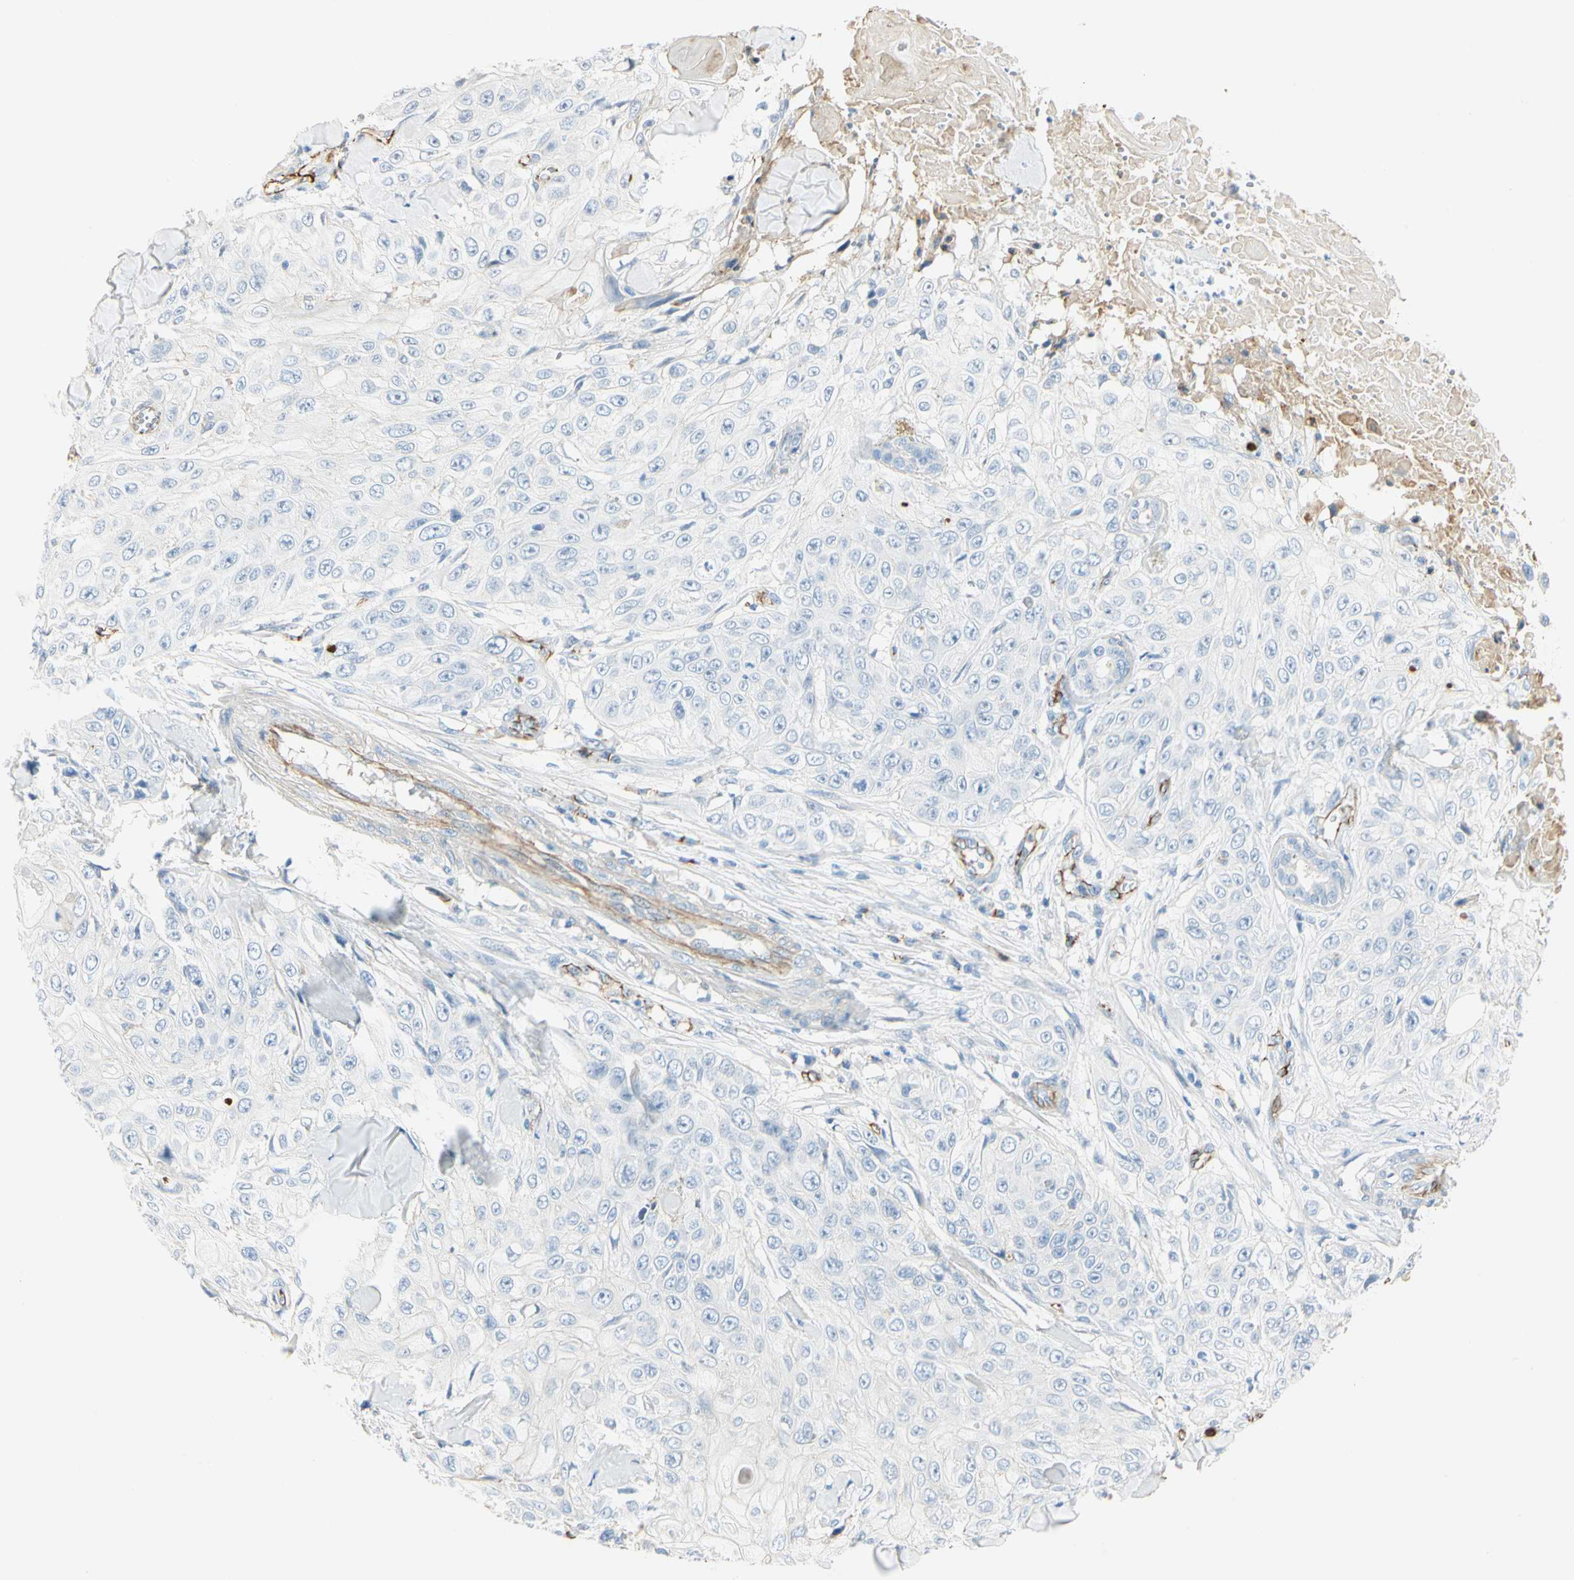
{"staining": {"intensity": "weak", "quantity": "<25%", "location": "cytoplasmic/membranous"}, "tissue": "skin cancer", "cell_type": "Tumor cells", "image_type": "cancer", "snomed": [{"axis": "morphology", "description": "Squamous cell carcinoma, NOS"}, {"axis": "topography", "description": "Skin"}], "caption": "High magnification brightfield microscopy of skin squamous cell carcinoma stained with DAB (3,3'-diaminobenzidine) (brown) and counterstained with hematoxylin (blue): tumor cells show no significant expression.", "gene": "VPS9D1", "patient": {"sex": "male", "age": 86}}